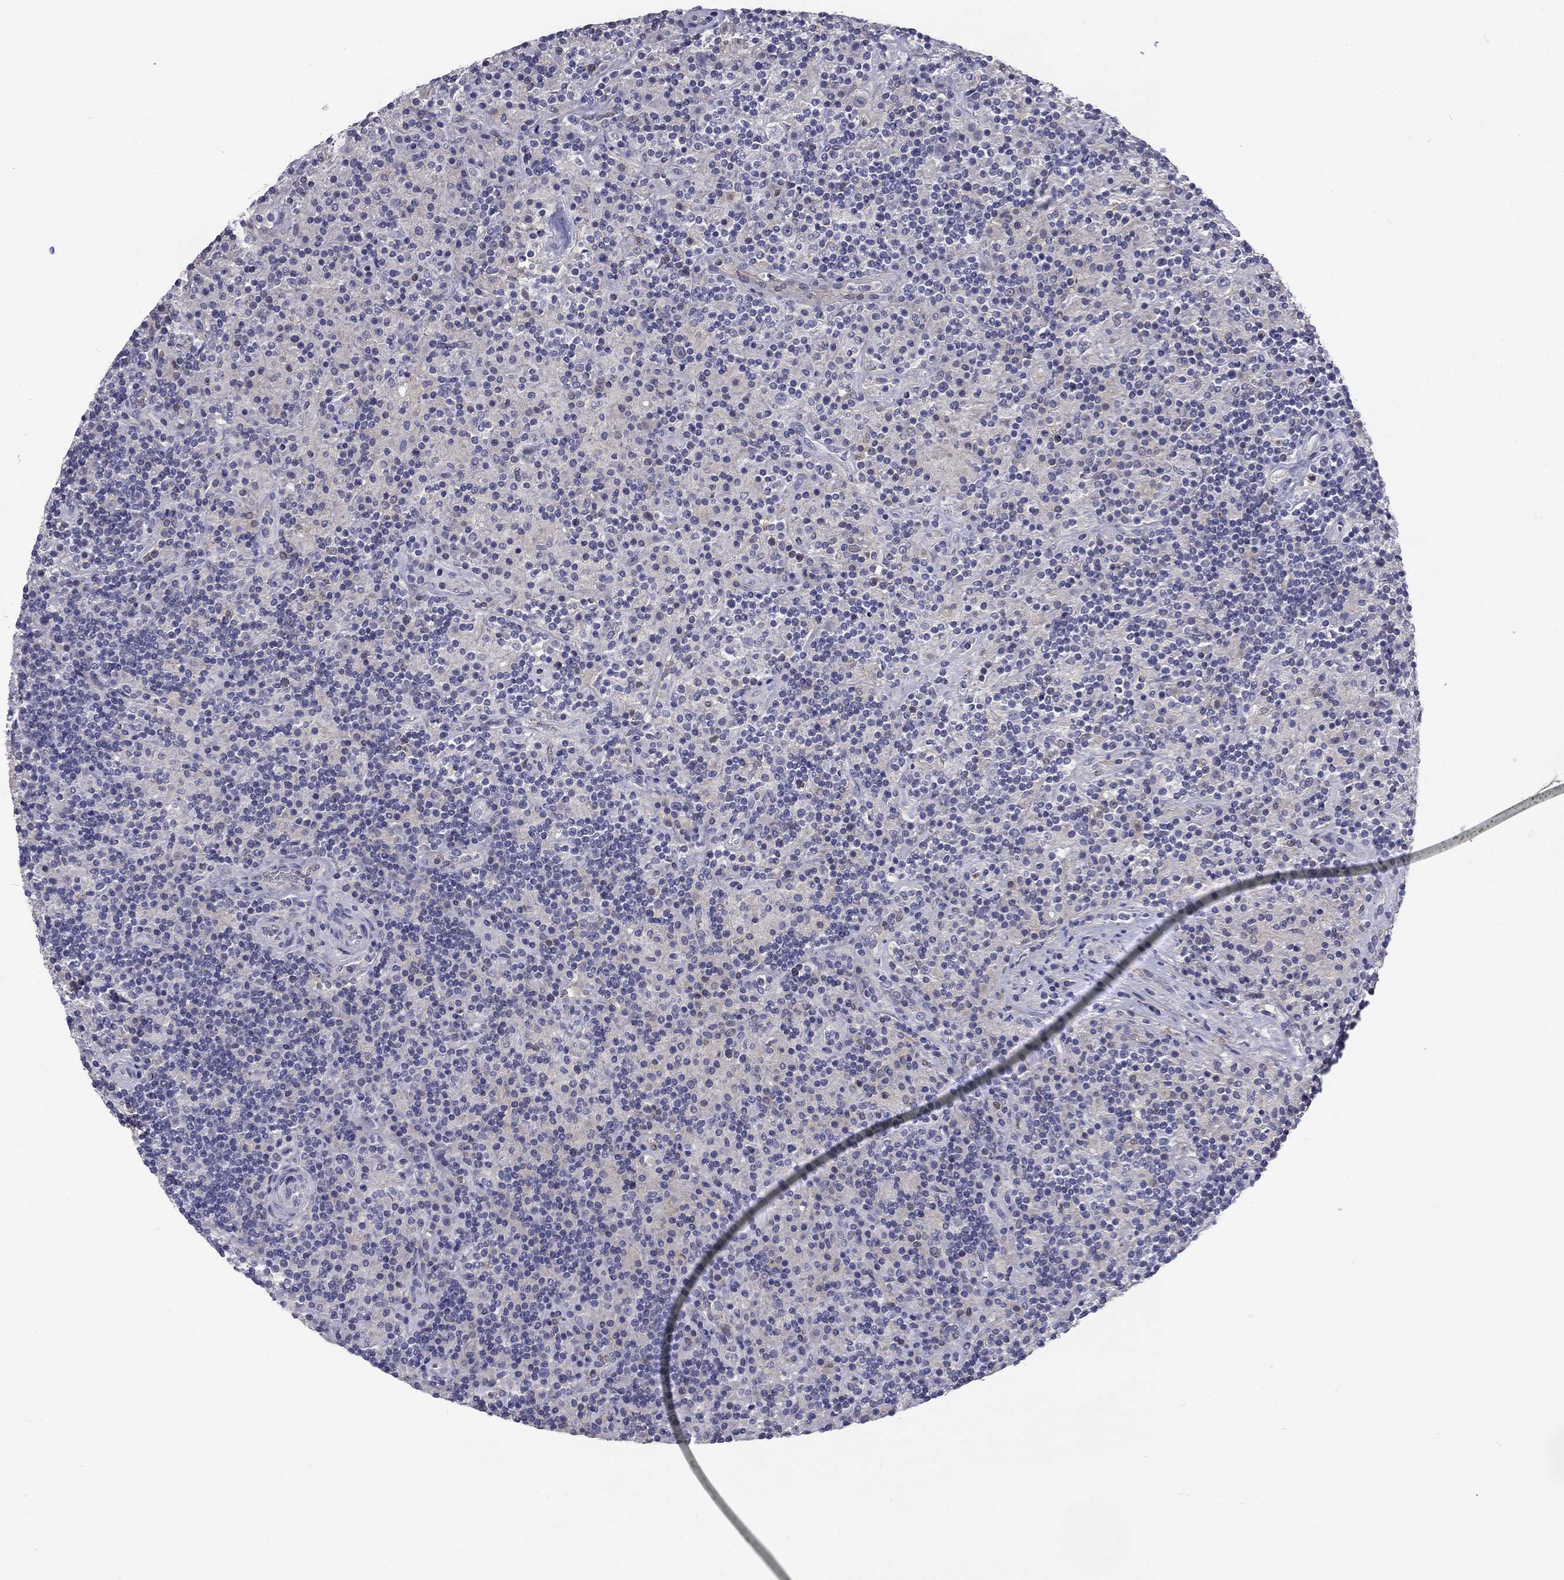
{"staining": {"intensity": "negative", "quantity": "none", "location": "none"}, "tissue": "lymphoma", "cell_type": "Tumor cells", "image_type": "cancer", "snomed": [{"axis": "morphology", "description": "Hodgkin's disease, NOS"}, {"axis": "topography", "description": "Lymph node"}], "caption": "Tumor cells are negative for brown protein staining in lymphoma.", "gene": "EPDR1", "patient": {"sex": "male", "age": 70}}